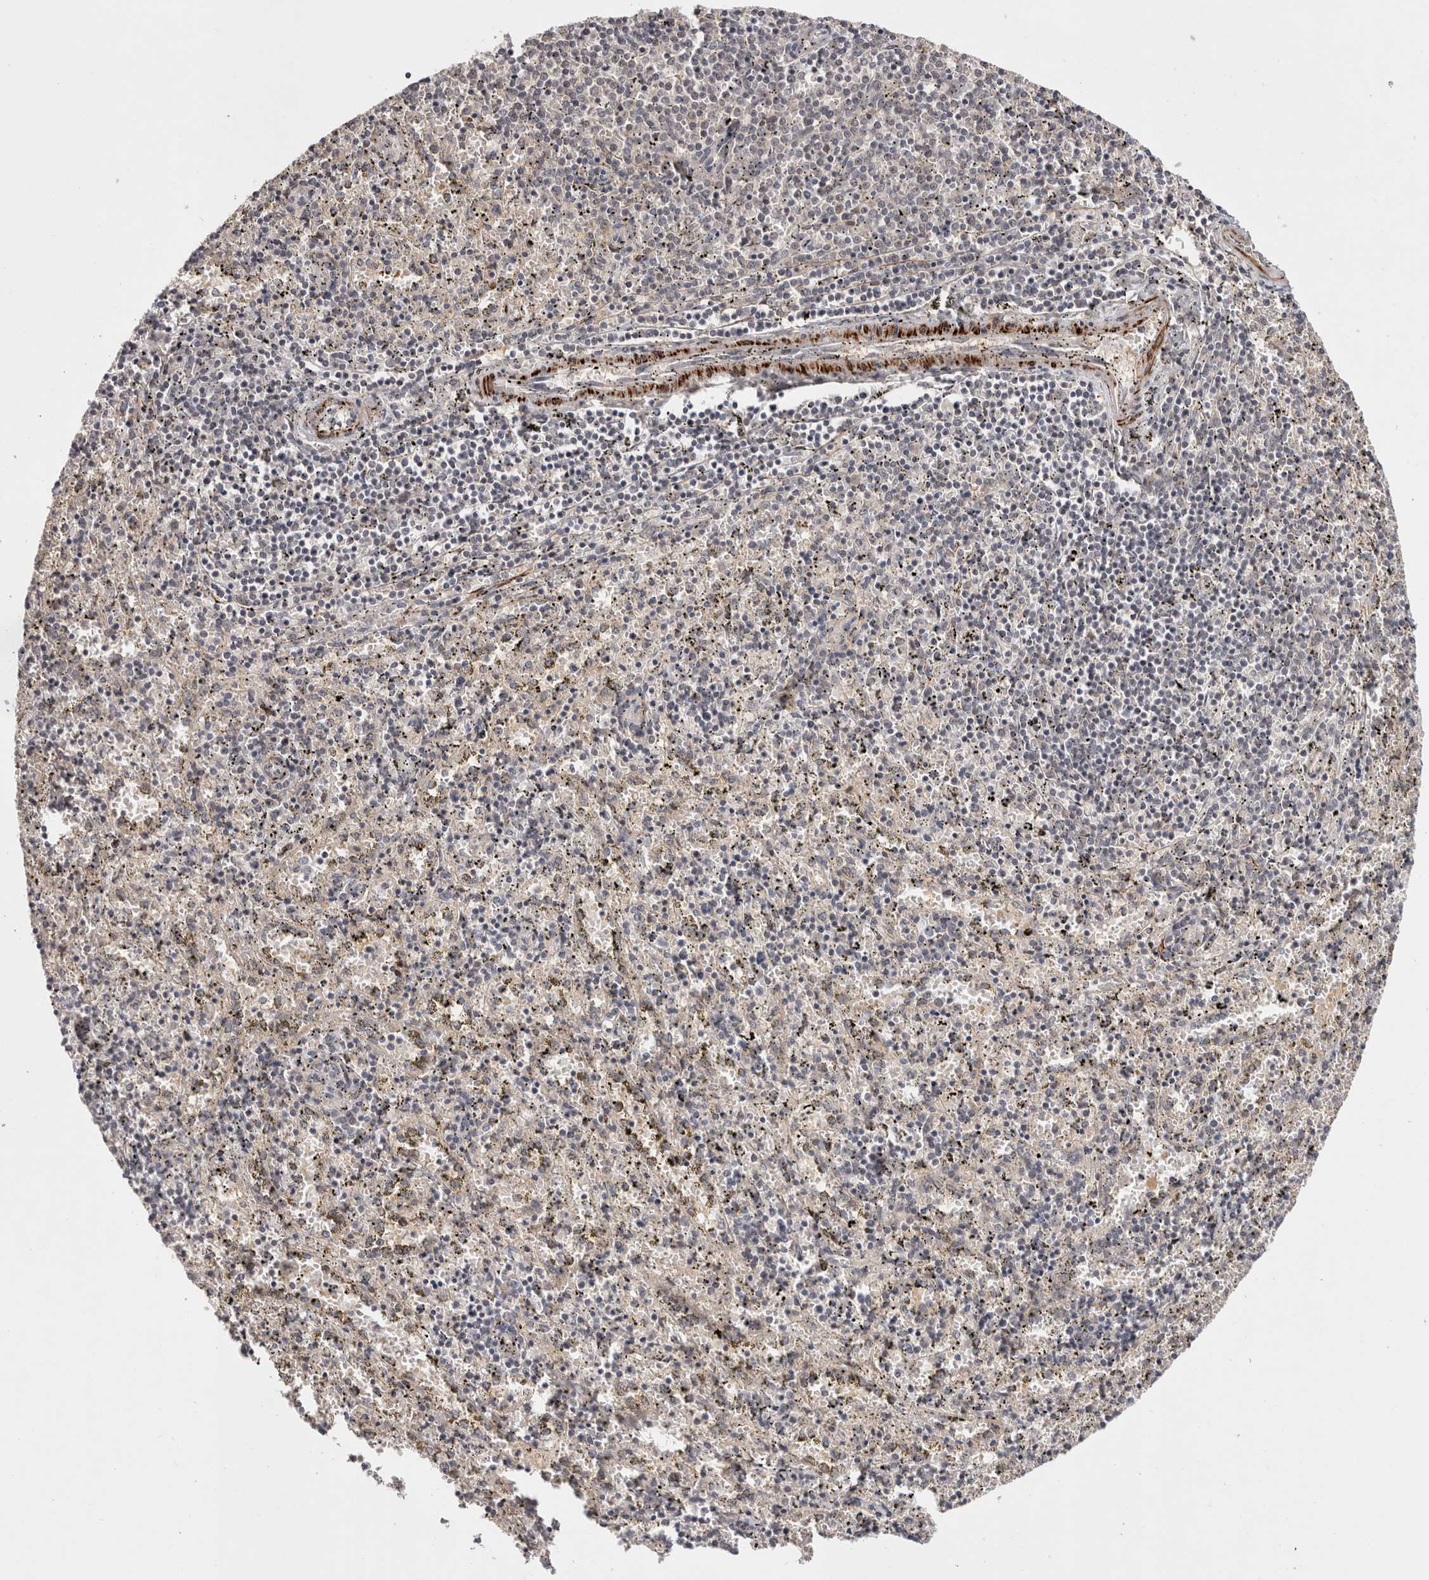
{"staining": {"intensity": "negative", "quantity": "none", "location": "none"}, "tissue": "spleen", "cell_type": "Cells in red pulp", "image_type": "normal", "snomed": [{"axis": "morphology", "description": "Normal tissue, NOS"}, {"axis": "topography", "description": "Spleen"}], "caption": "Immunohistochemistry (IHC) micrograph of normal spleen: spleen stained with DAB displays no significant protein staining in cells in red pulp.", "gene": "ZNF318", "patient": {"sex": "male", "age": 11}}